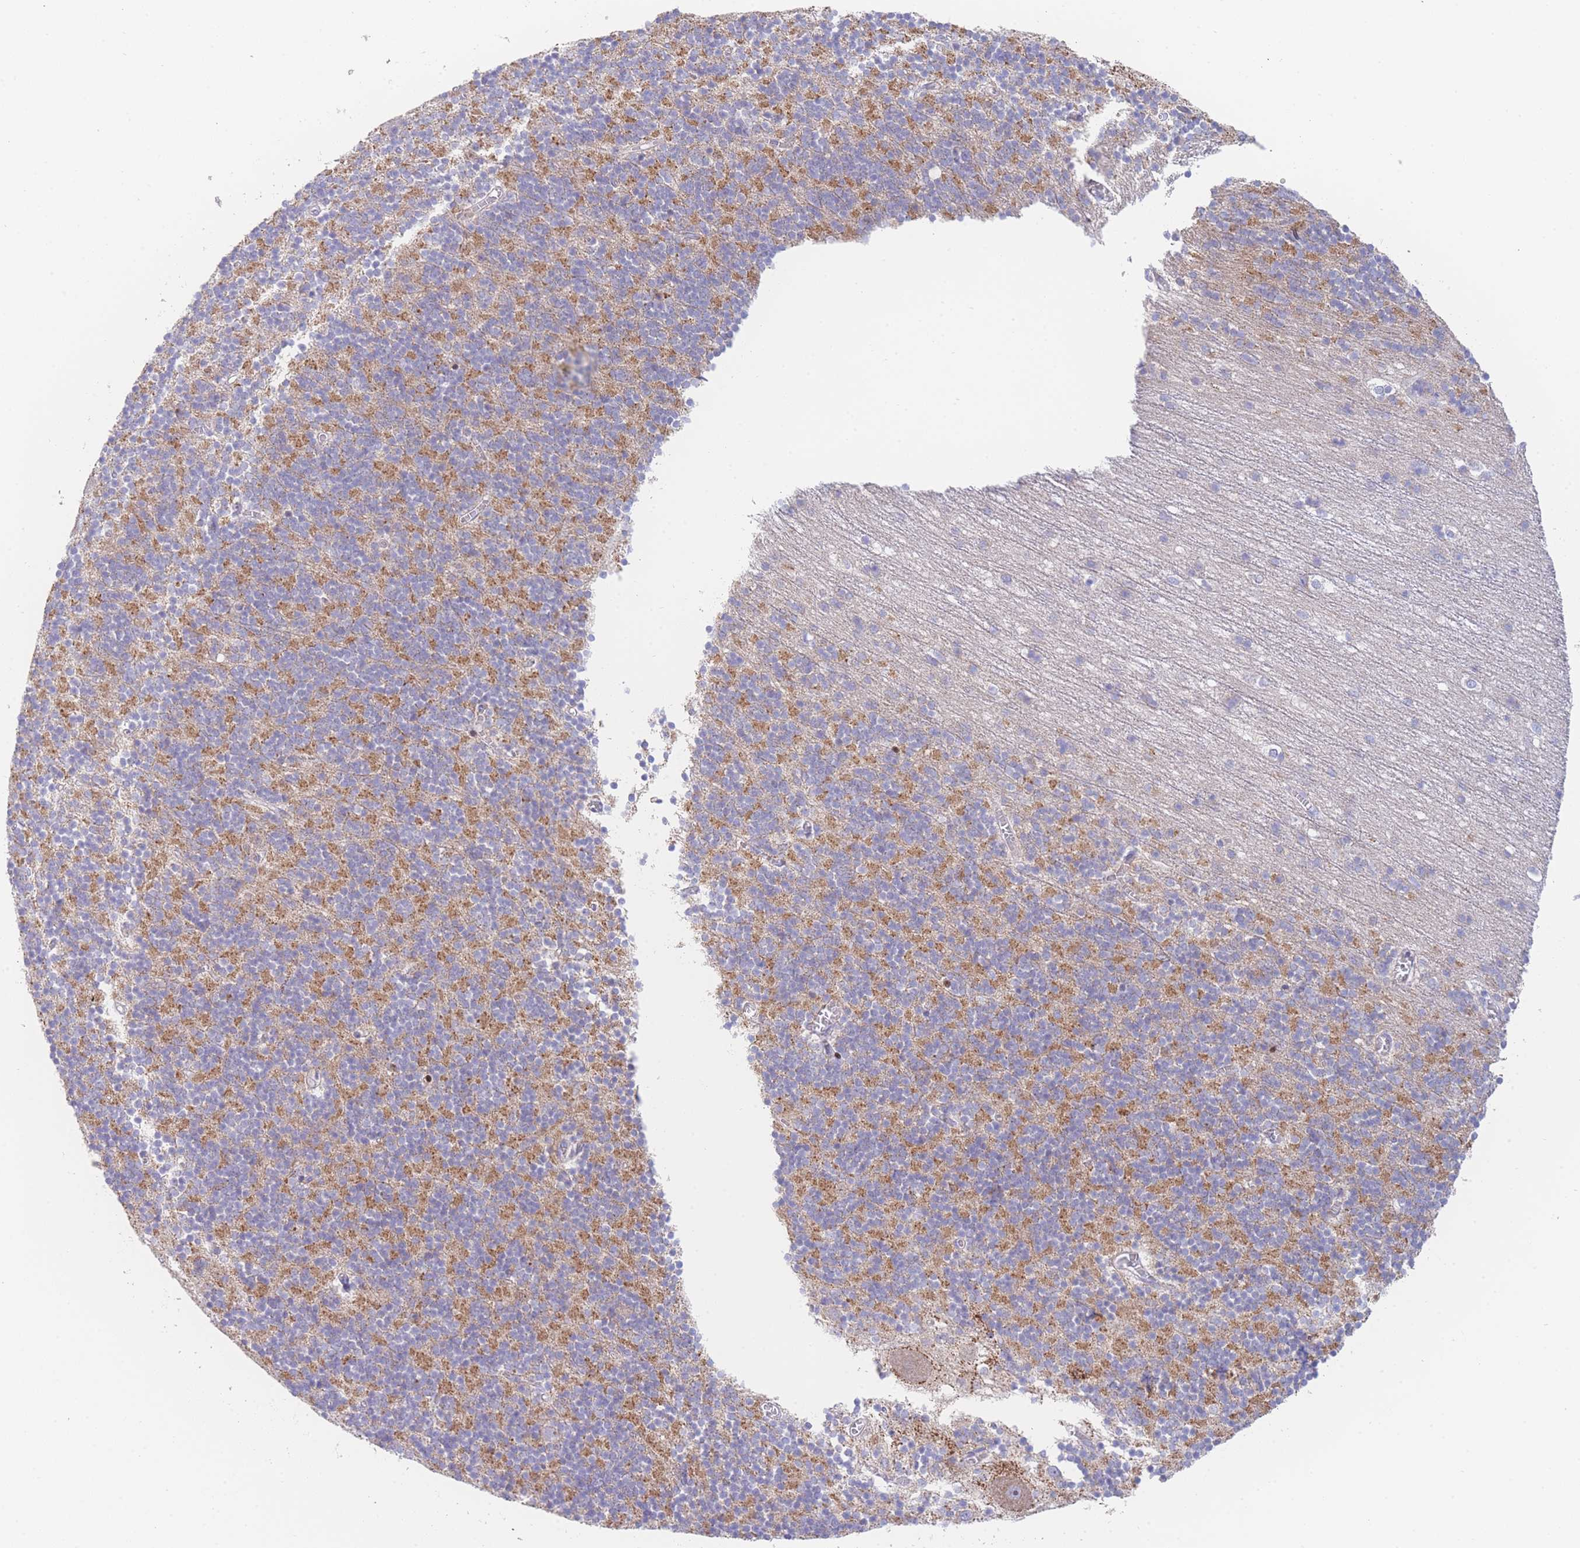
{"staining": {"intensity": "moderate", "quantity": "25%-75%", "location": "cytoplasmic/membranous"}, "tissue": "cerebellum", "cell_type": "Cells in granular layer", "image_type": "normal", "snomed": [{"axis": "morphology", "description": "Normal tissue, NOS"}, {"axis": "topography", "description": "Cerebellum"}], "caption": "Immunohistochemical staining of unremarkable human cerebellum displays 25%-75% levels of moderate cytoplasmic/membranous protein positivity in approximately 25%-75% of cells in granular layer.", "gene": "GPAM", "patient": {"sex": "male", "age": 54}}